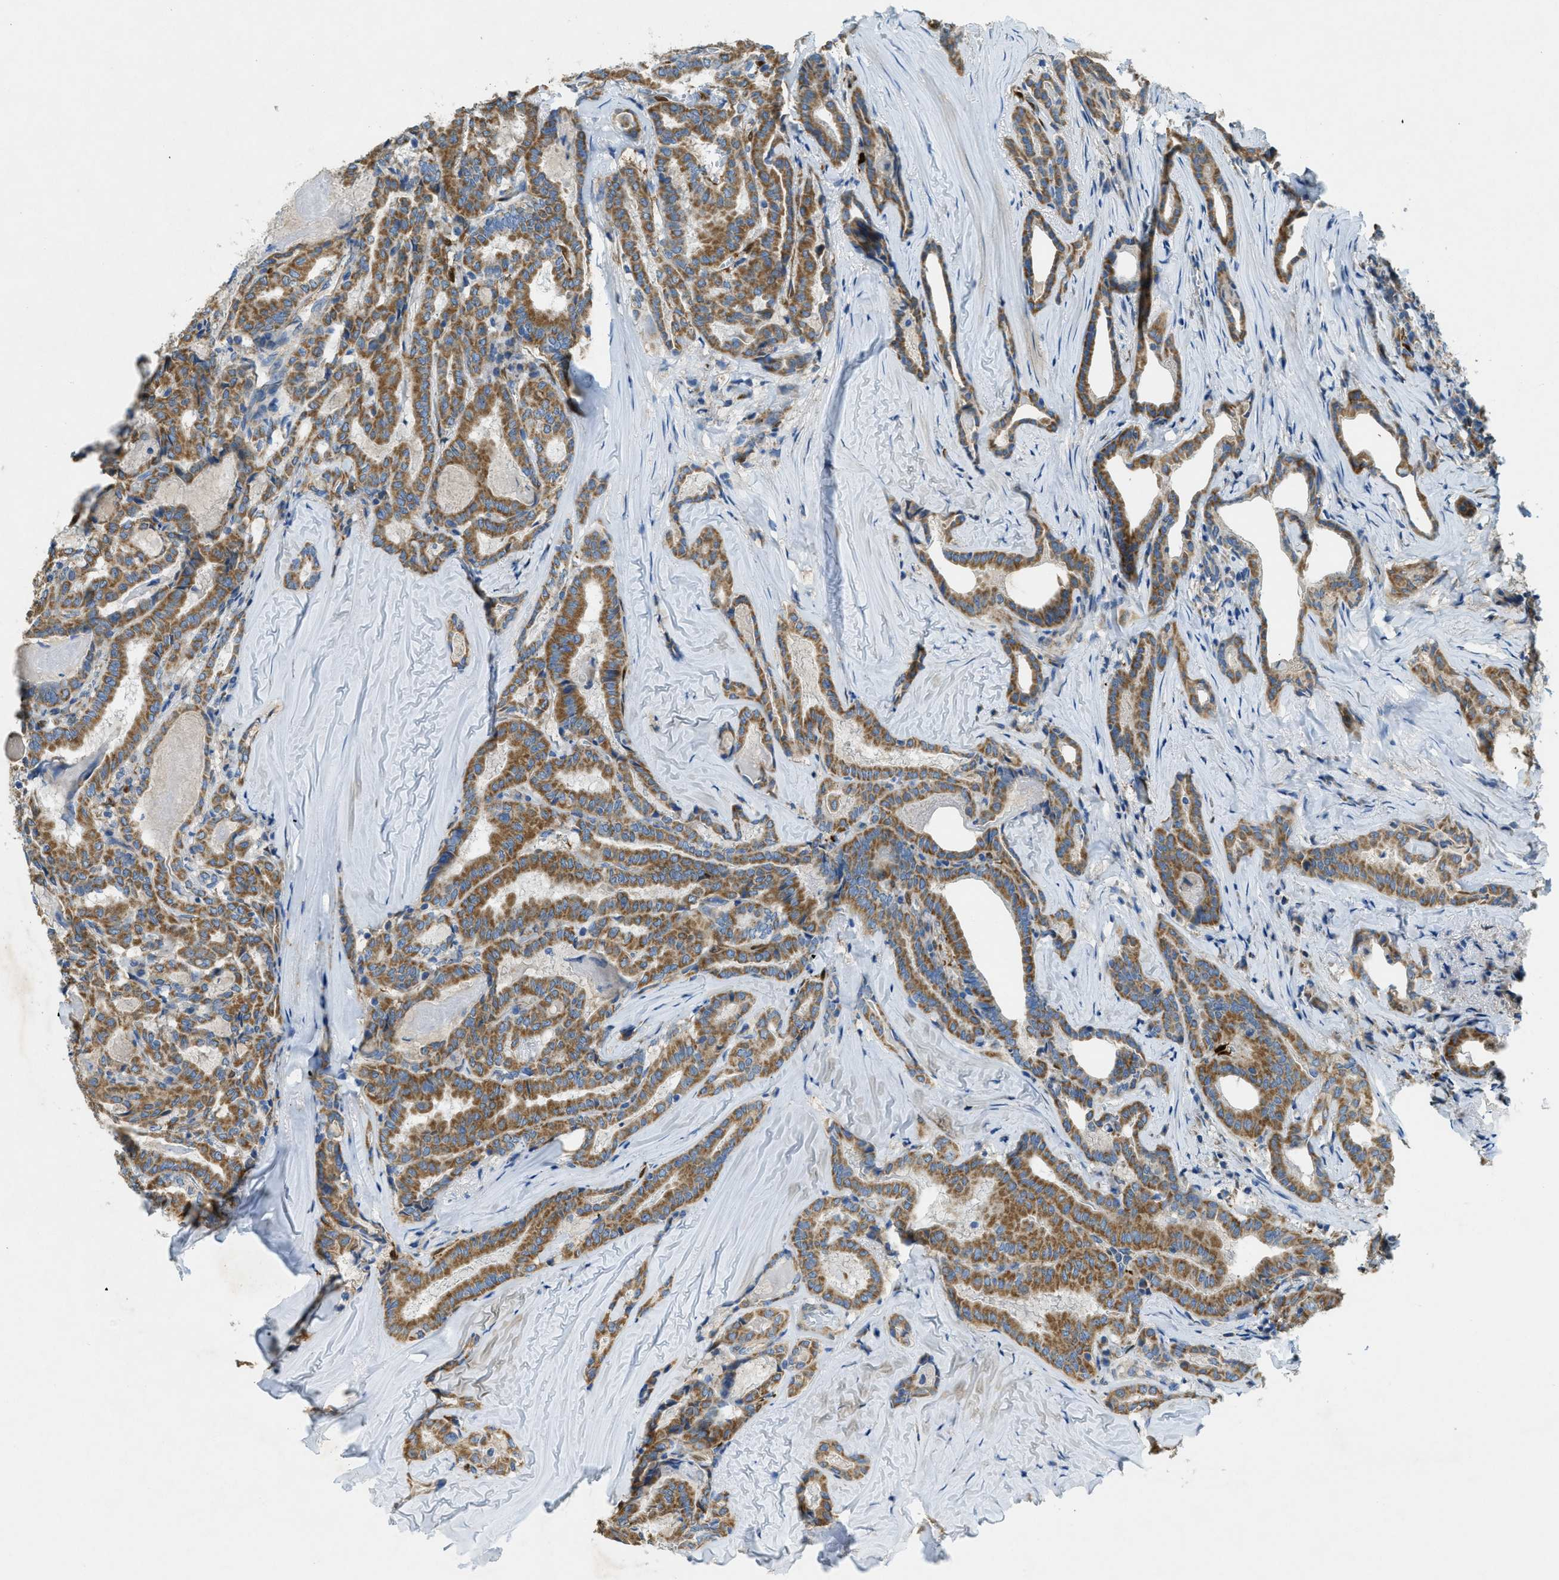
{"staining": {"intensity": "moderate", "quantity": ">75%", "location": "cytoplasmic/membranous"}, "tissue": "thyroid cancer", "cell_type": "Tumor cells", "image_type": "cancer", "snomed": [{"axis": "morphology", "description": "Papillary adenocarcinoma, NOS"}, {"axis": "topography", "description": "Thyroid gland"}], "caption": "IHC of human thyroid cancer reveals medium levels of moderate cytoplasmic/membranous staining in approximately >75% of tumor cells. The staining was performed using DAB to visualize the protein expression in brown, while the nuclei were stained in blue with hematoxylin (Magnification: 20x).", "gene": "CYGB", "patient": {"sex": "female", "age": 42}}